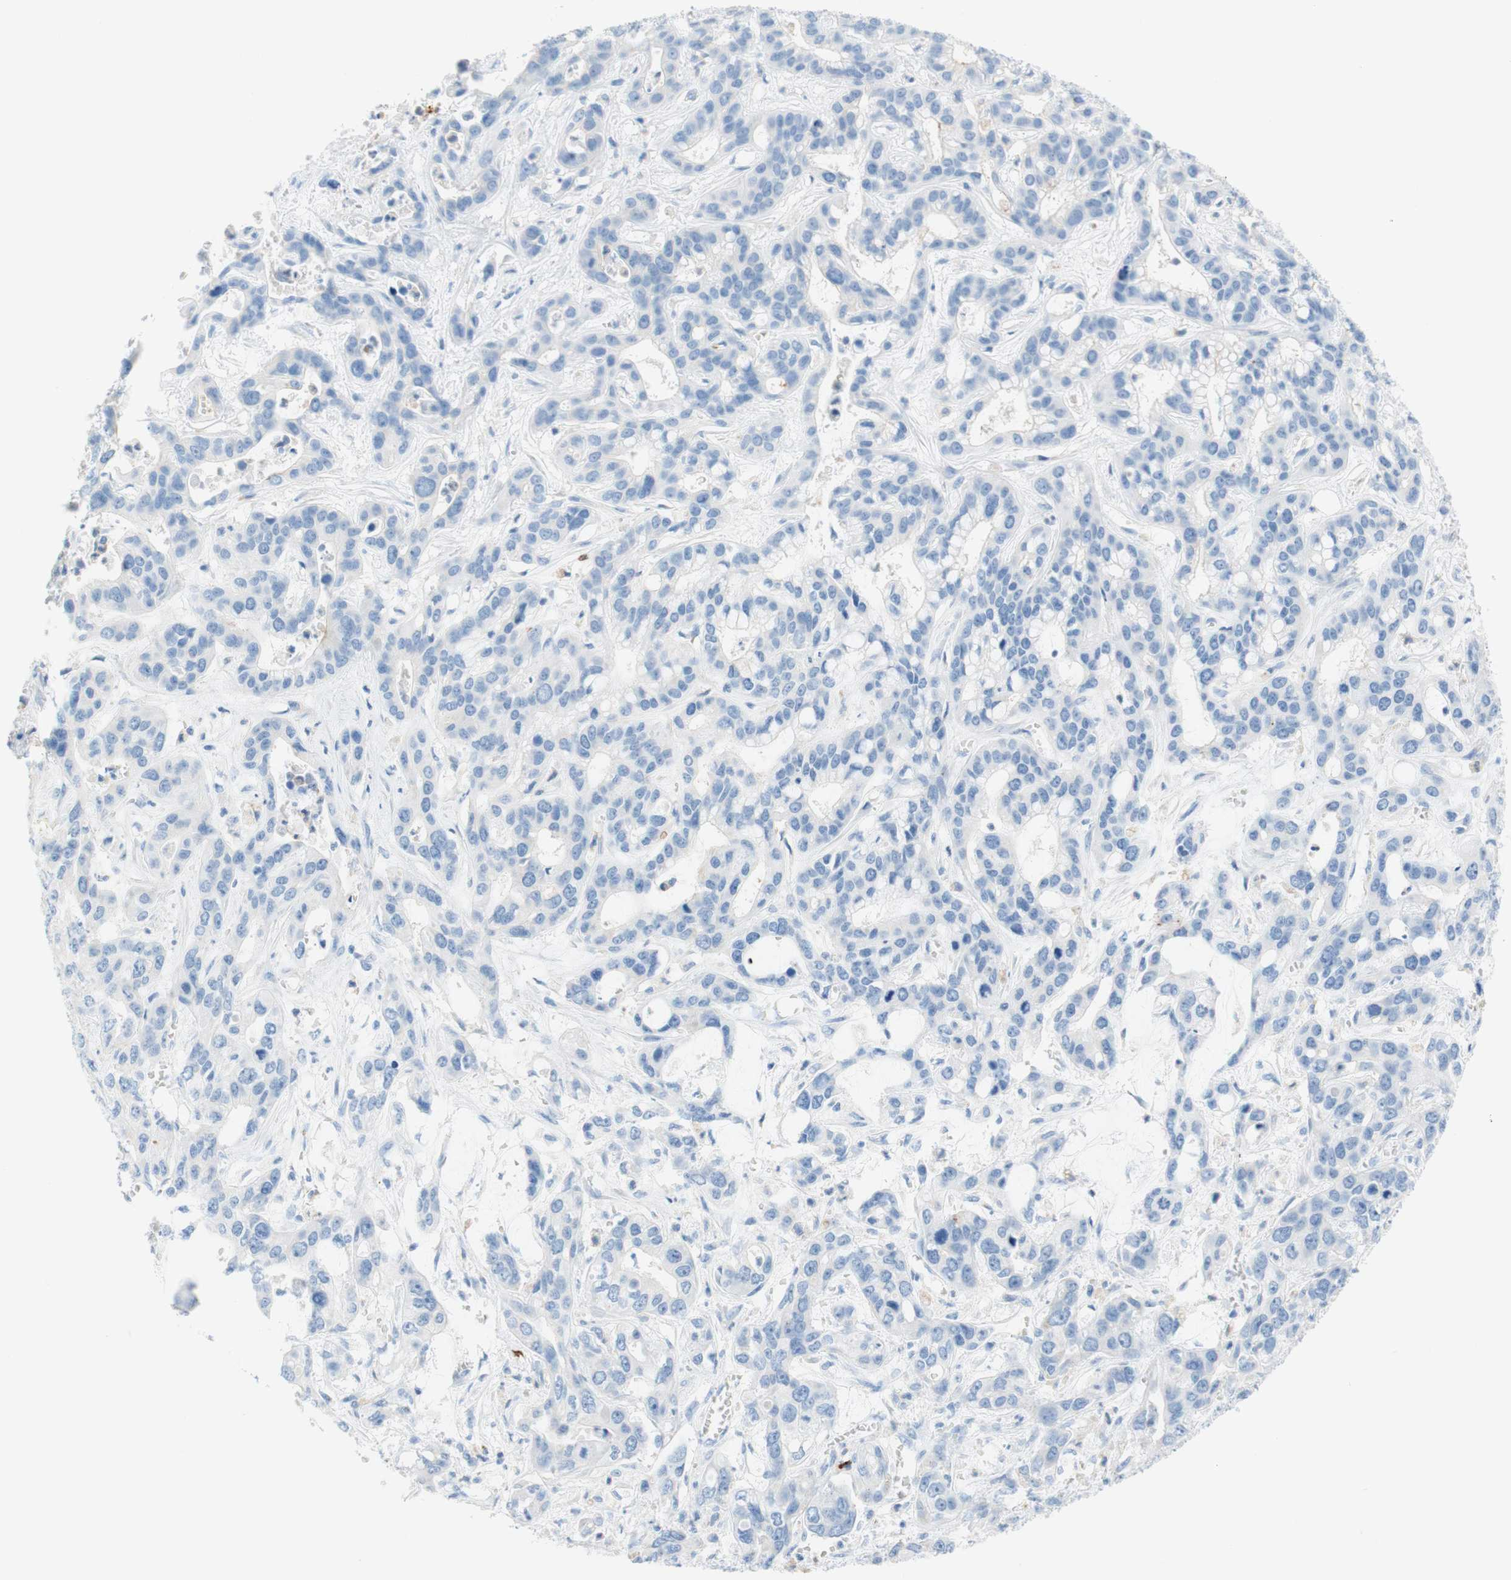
{"staining": {"intensity": "negative", "quantity": "none", "location": "none"}, "tissue": "liver cancer", "cell_type": "Tumor cells", "image_type": "cancer", "snomed": [{"axis": "morphology", "description": "Cholangiocarcinoma"}, {"axis": "topography", "description": "Liver"}], "caption": "This micrograph is of cholangiocarcinoma (liver) stained with immunohistochemistry (IHC) to label a protein in brown with the nuclei are counter-stained blue. There is no positivity in tumor cells.", "gene": "CEACAM1", "patient": {"sex": "female", "age": 65}}